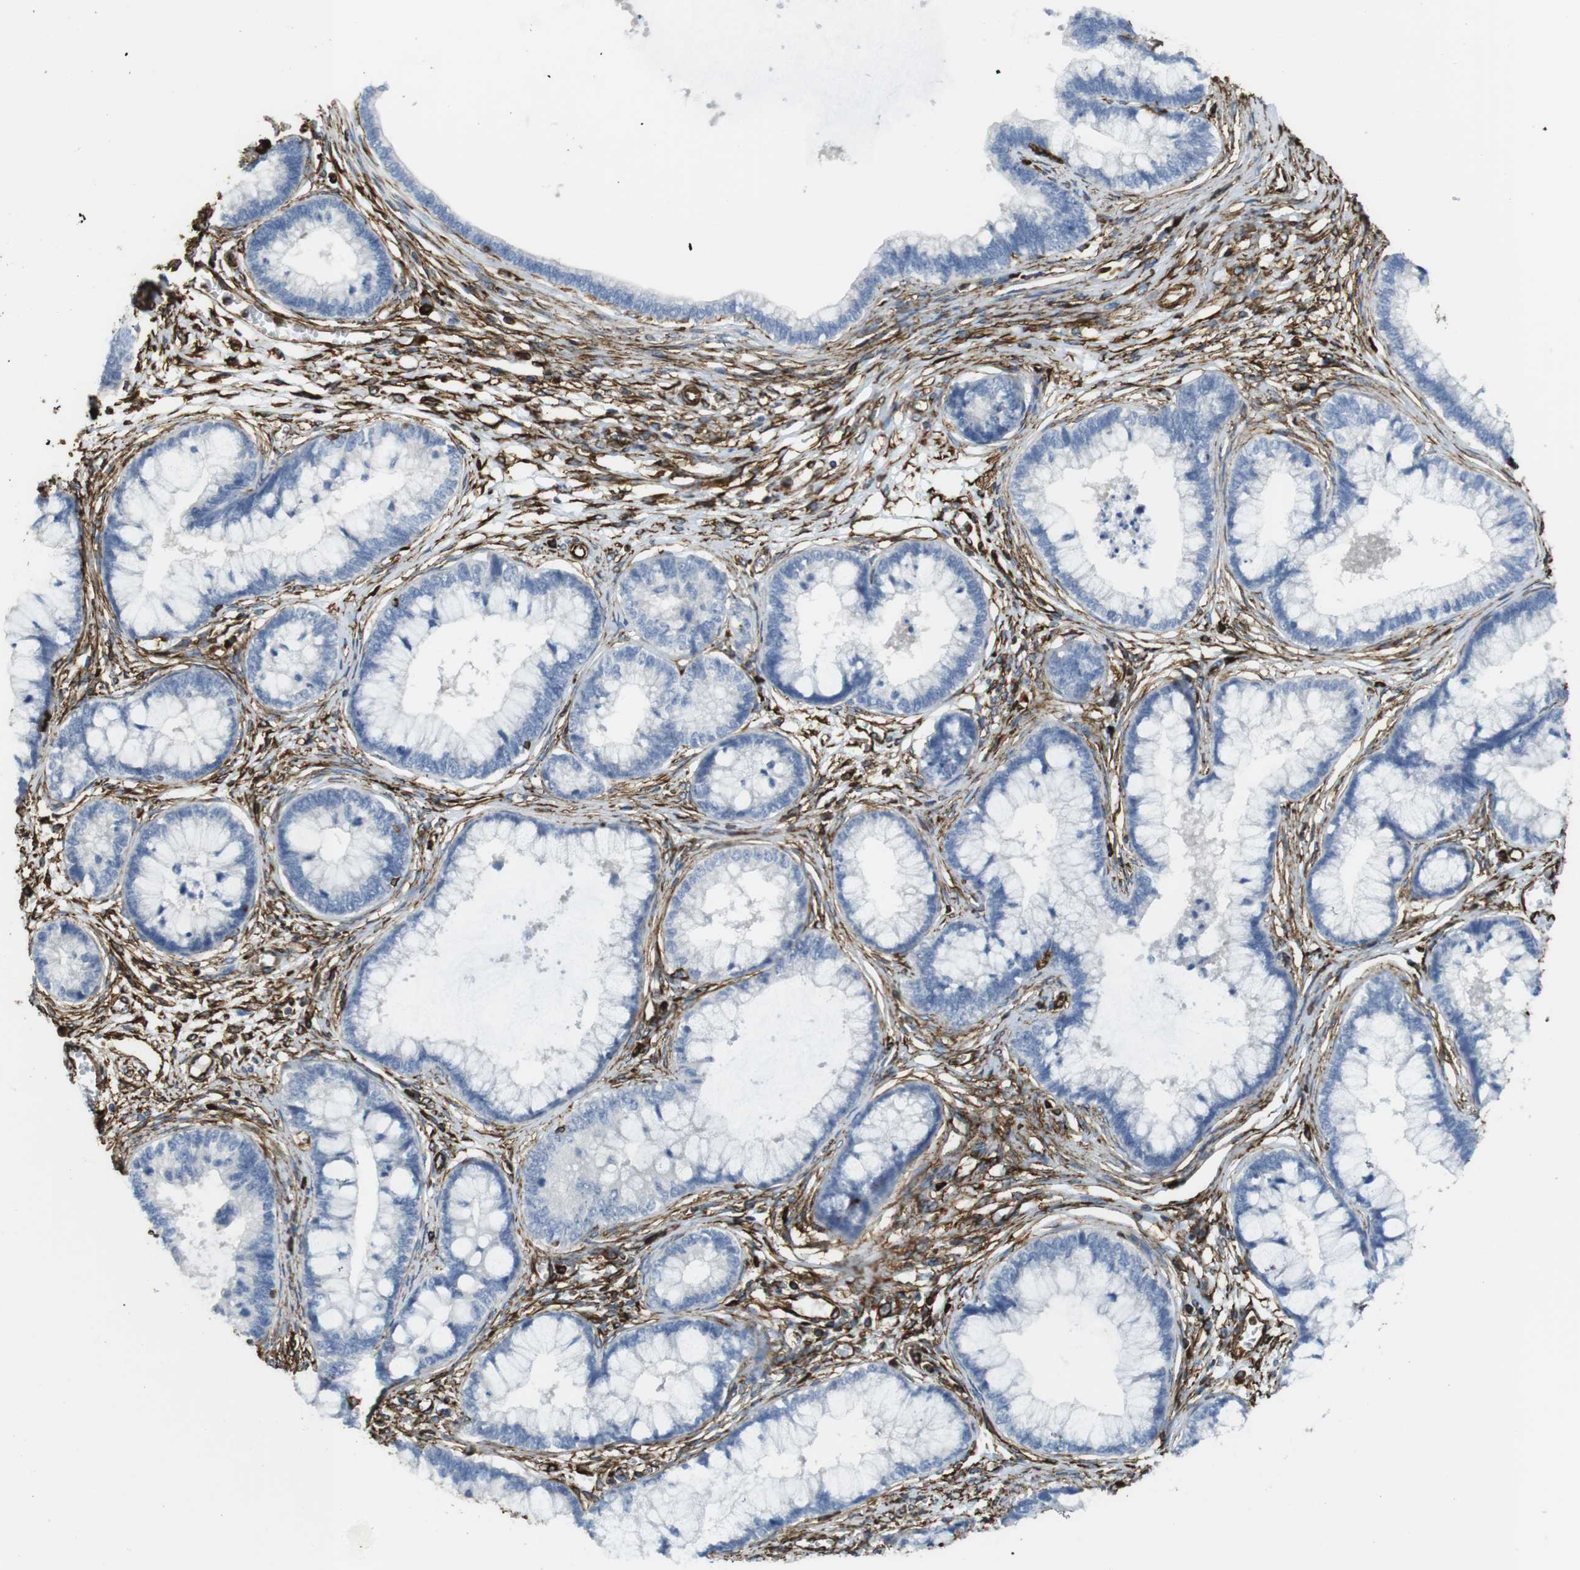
{"staining": {"intensity": "negative", "quantity": "none", "location": "none"}, "tissue": "cervical cancer", "cell_type": "Tumor cells", "image_type": "cancer", "snomed": [{"axis": "morphology", "description": "Adenocarcinoma, NOS"}, {"axis": "topography", "description": "Cervix"}], "caption": "The immunohistochemistry photomicrograph has no significant positivity in tumor cells of adenocarcinoma (cervical) tissue. (DAB (3,3'-diaminobenzidine) immunohistochemistry, high magnification).", "gene": "RALGPS1", "patient": {"sex": "female", "age": 44}}